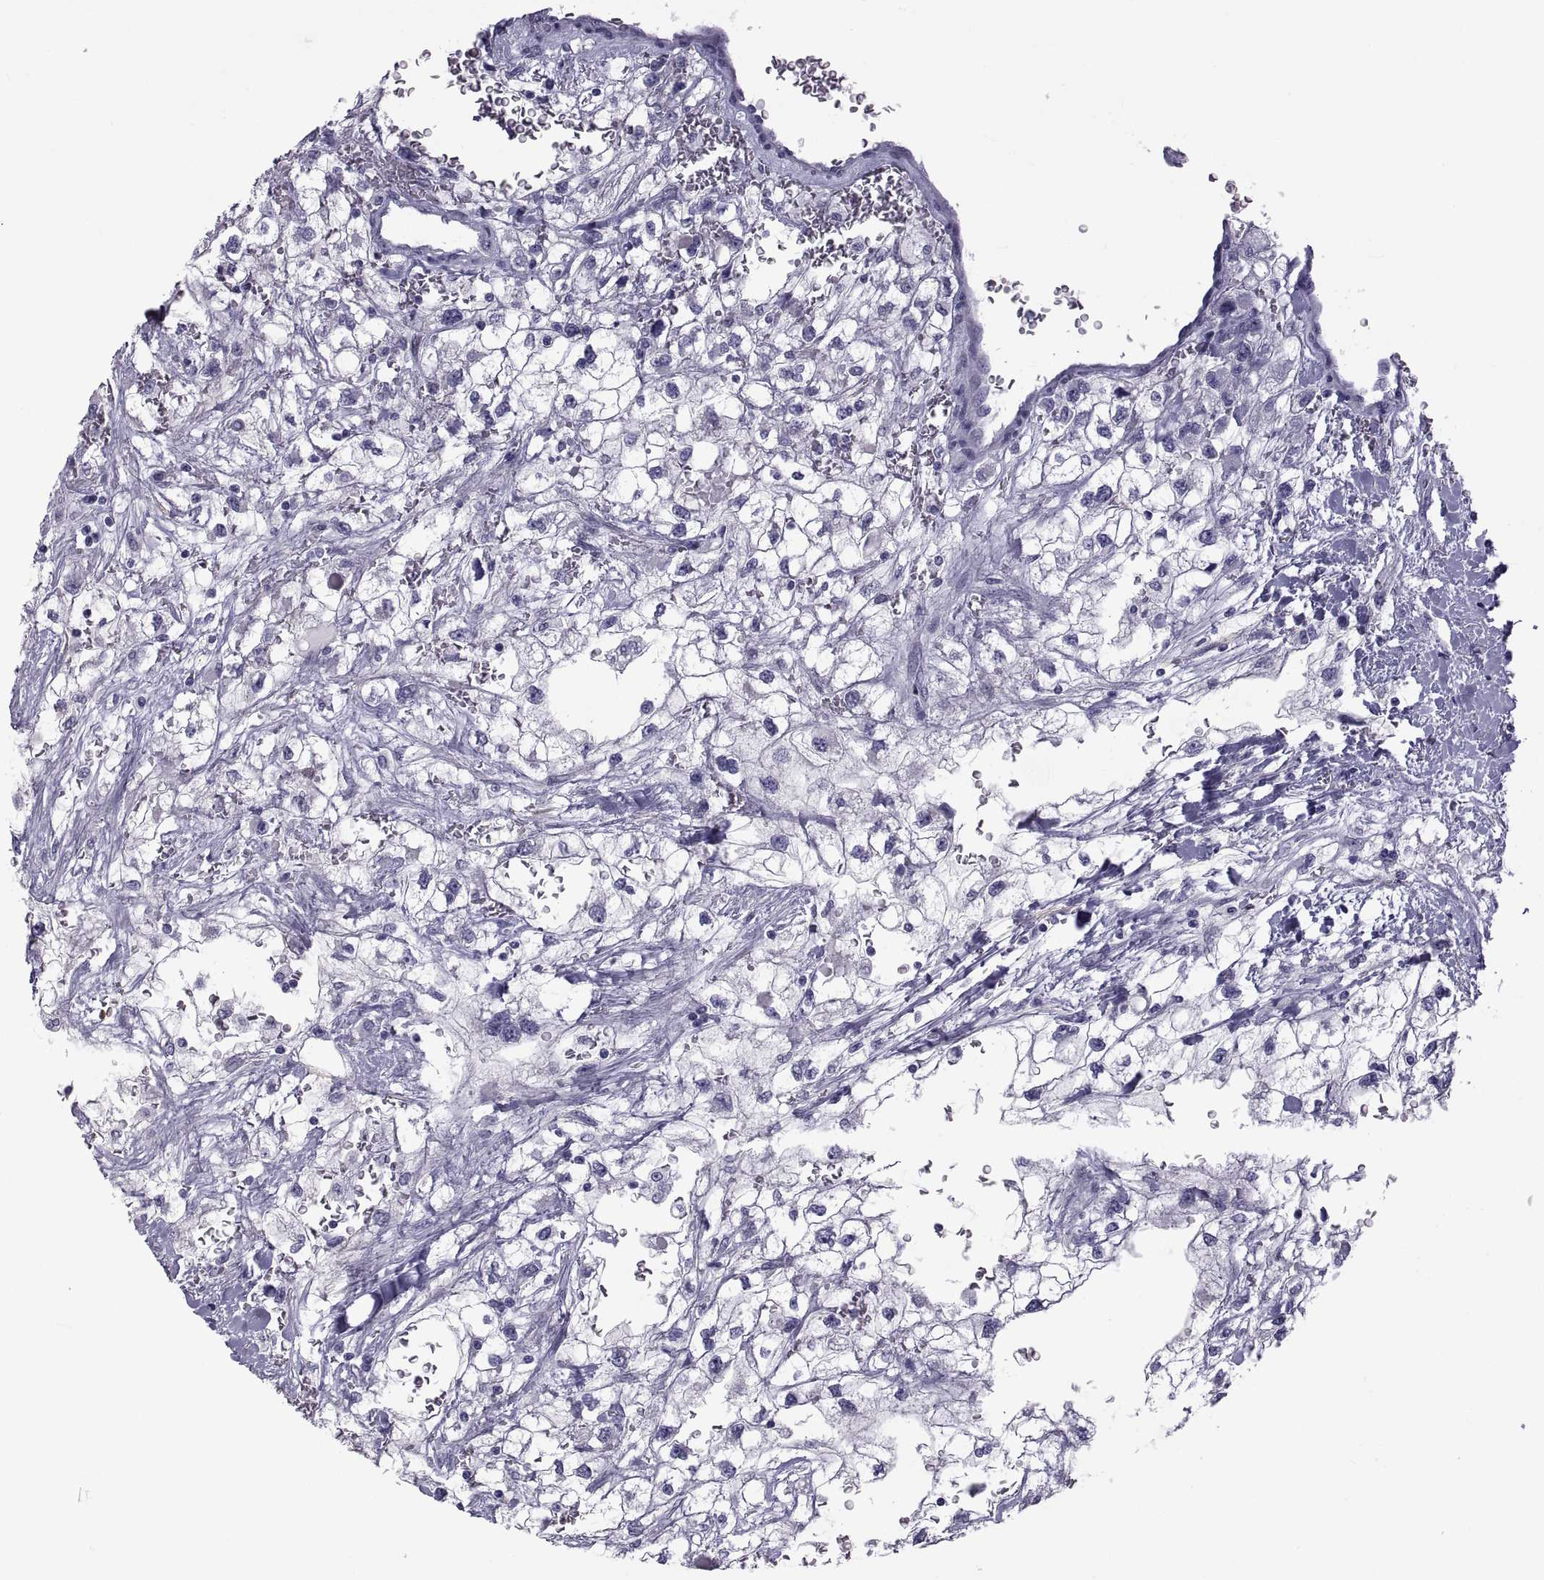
{"staining": {"intensity": "negative", "quantity": "none", "location": "none"}, "tissue": "renal cancer", "cell_type": "Tumor cells", "image_type": "cancer", "snomed": [{"axis": "morphology", "description": "Adenocarcinoma, NOS"}, {"axis": "topography", "description": "Kidney"}], "caption": "Histopathology image shows no protein staining in tumor cells of renal cancer tissue.", "gene": "MAGEB1", "patient": {"sex": "male", "age": 59}}